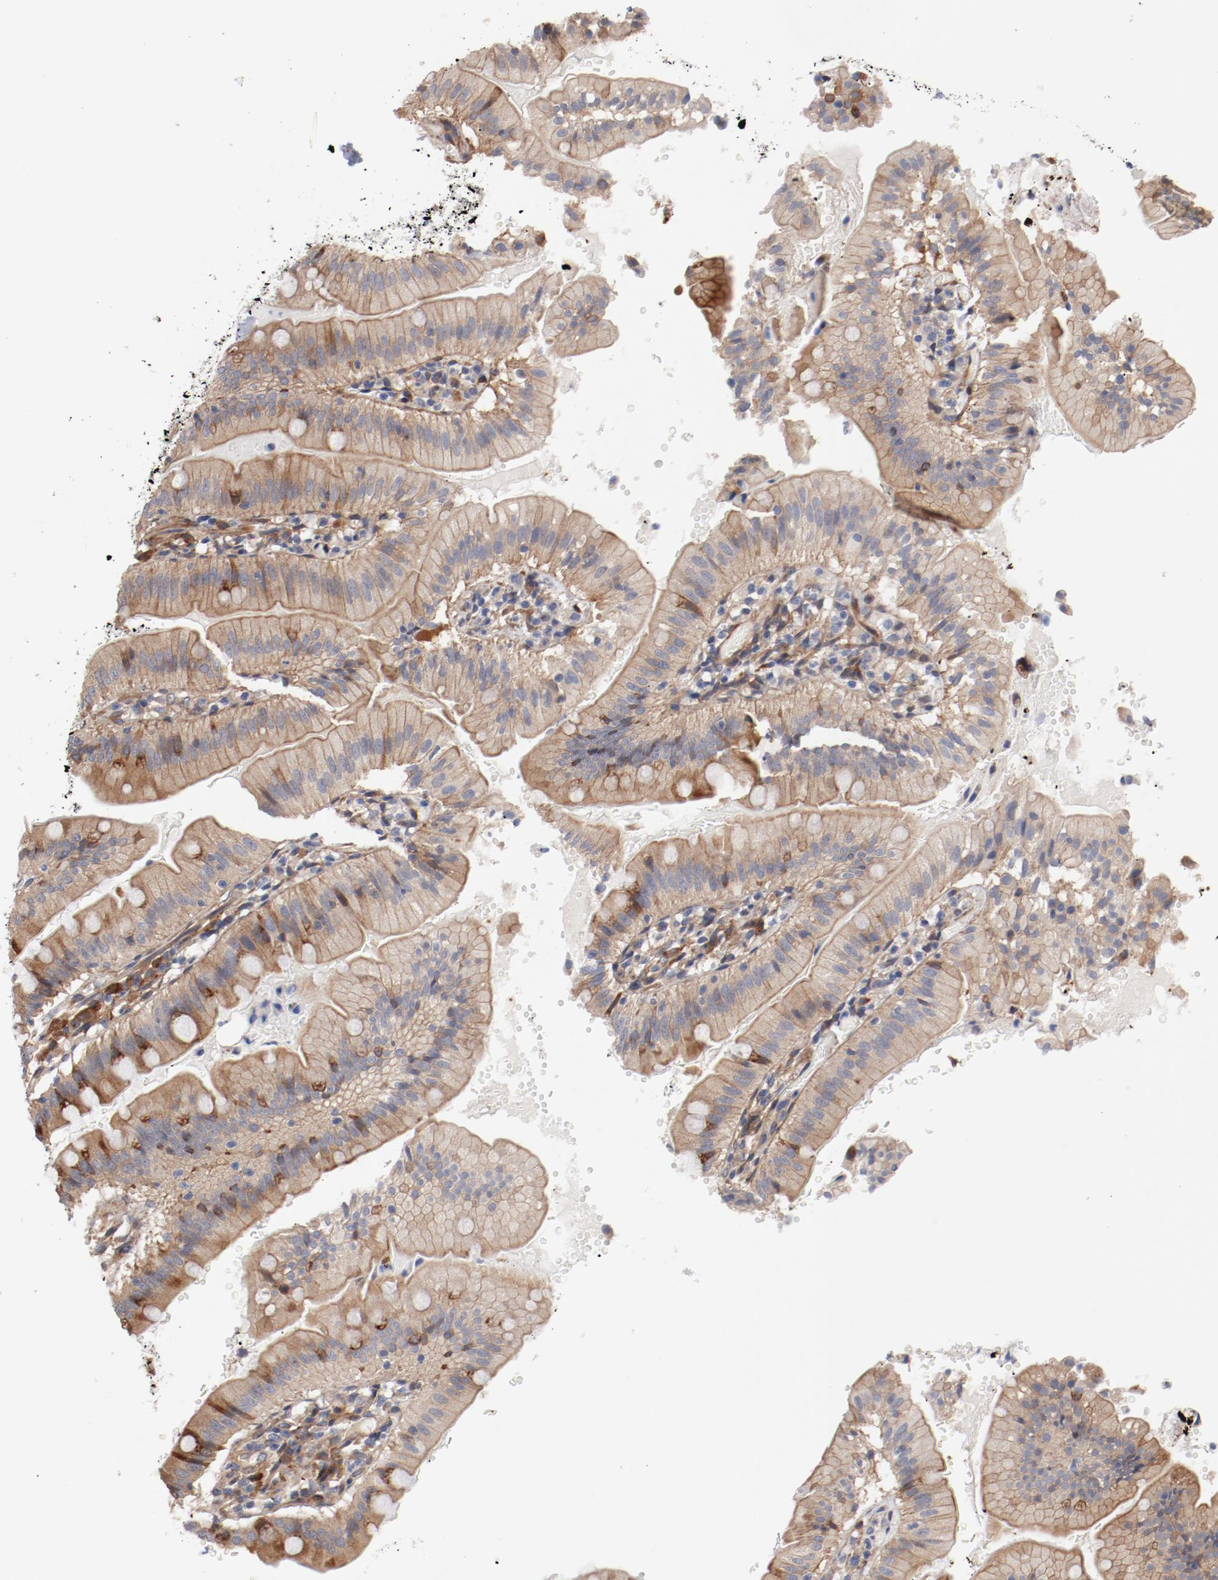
{"staining": {"intensity": "moderate", "quantity": ">75%", "location": "cytoplasmic/membranous"}, "tissue": "small intestine", "cell_type": "Glandular cells", "image_type": "normal", "snomed": [{"axis": "morphology", "description": "Normal tissue, NOS"}, {"axis": "topography", "description": "Small intestine"}], "caption": "About >75% of glandular cells in normal small intestine show moderate cytoplasmic/membranous protein positivity as visualized by brown immunohistochemical staining.", "gene": "PITPNM2", "patient": {"sex": "male", "age": 71}}